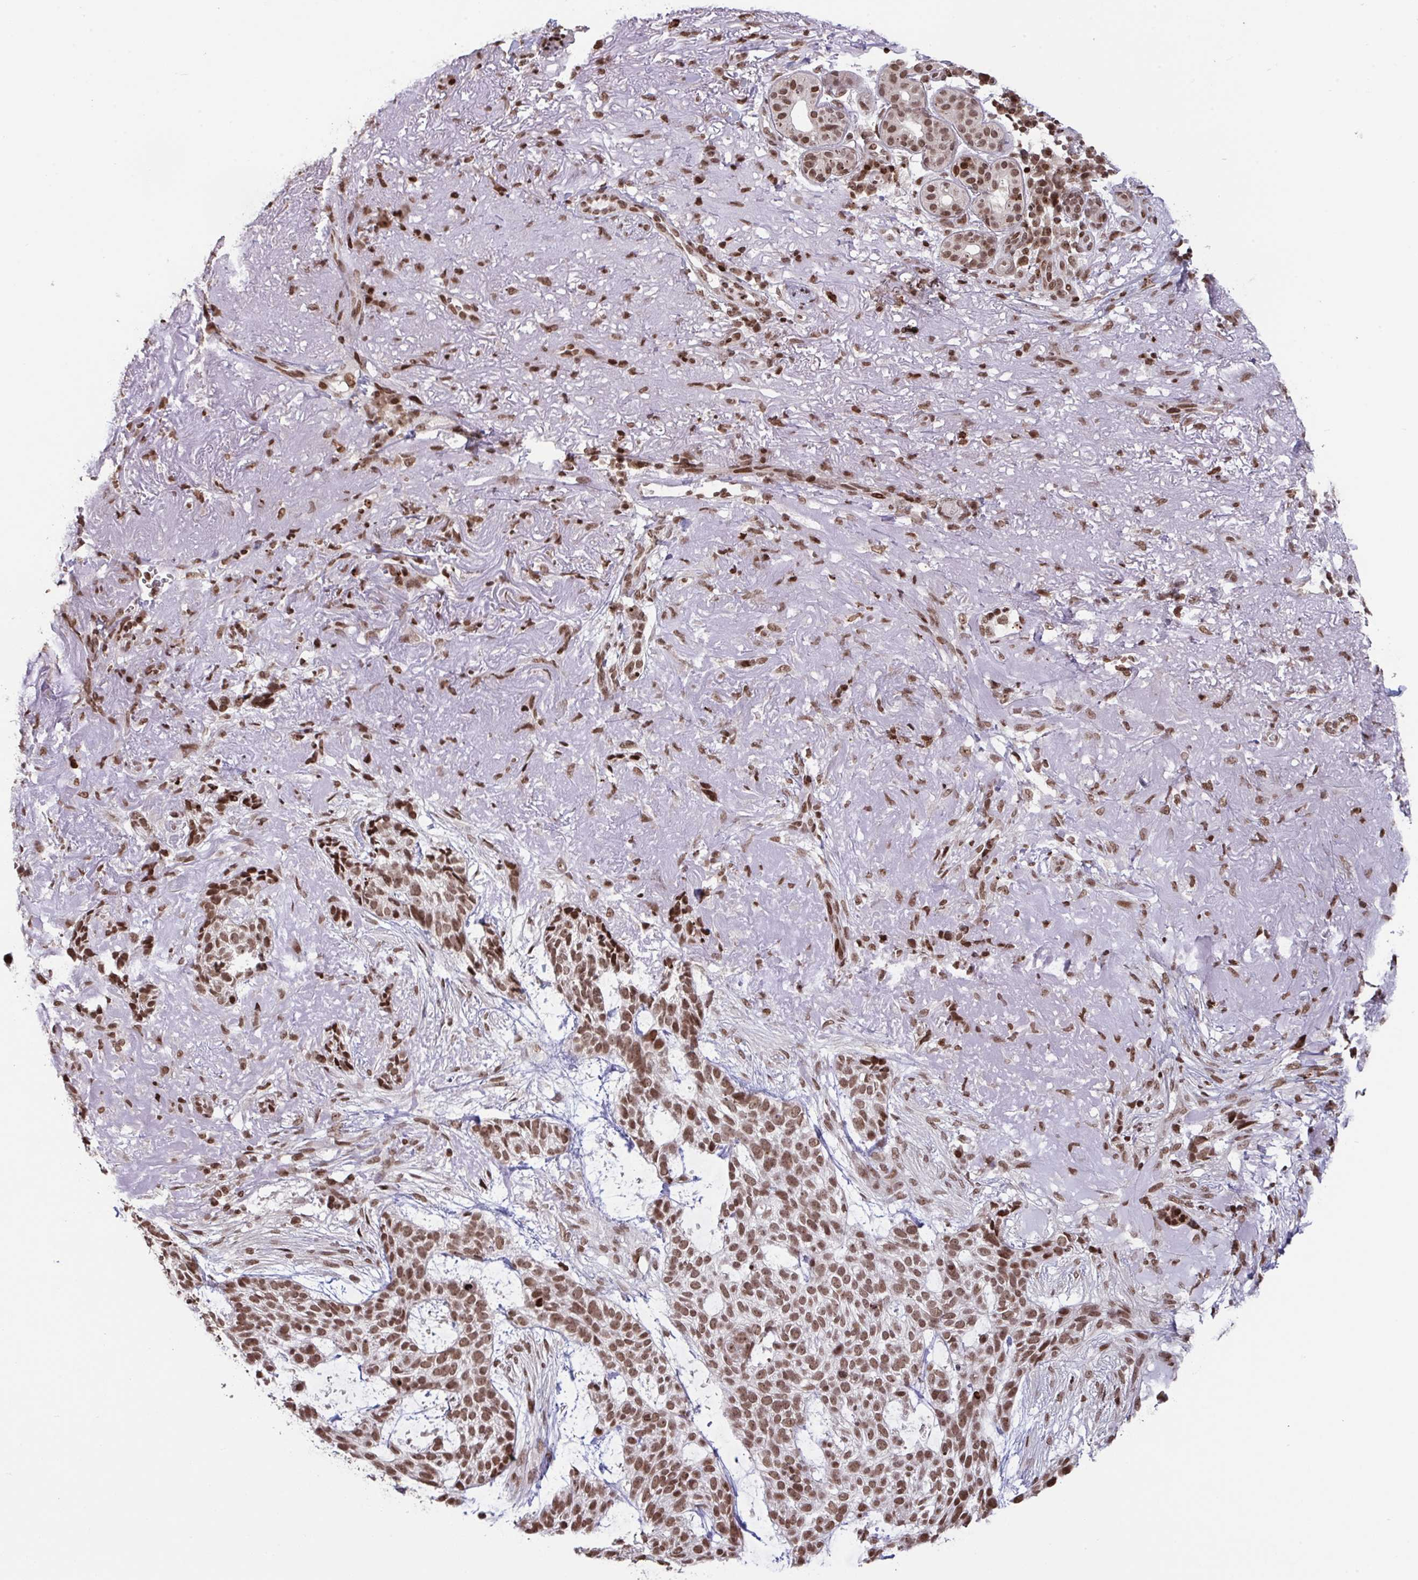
{"staining": {"intensity": "moderate", "quantity": ">75%", "location": "nuclear"}, "tissue": "skin cancer", "cell_type": "Tumor cells", "image_type": "cancer", "snomed": [{"axis": "morphology", "description": "Basal cell carcinoma"}, {"axis": "topography", "description": "Skin"}, {"axis": "topography", "description": "Skin of face"}], "caption": "Brown immunohistochemical staining in human skin cancer reveals moderate nuclear expression in about >75% of tumor cells.", "gene": "NIP7", "patient": {"sex": "female", "age": 80}}